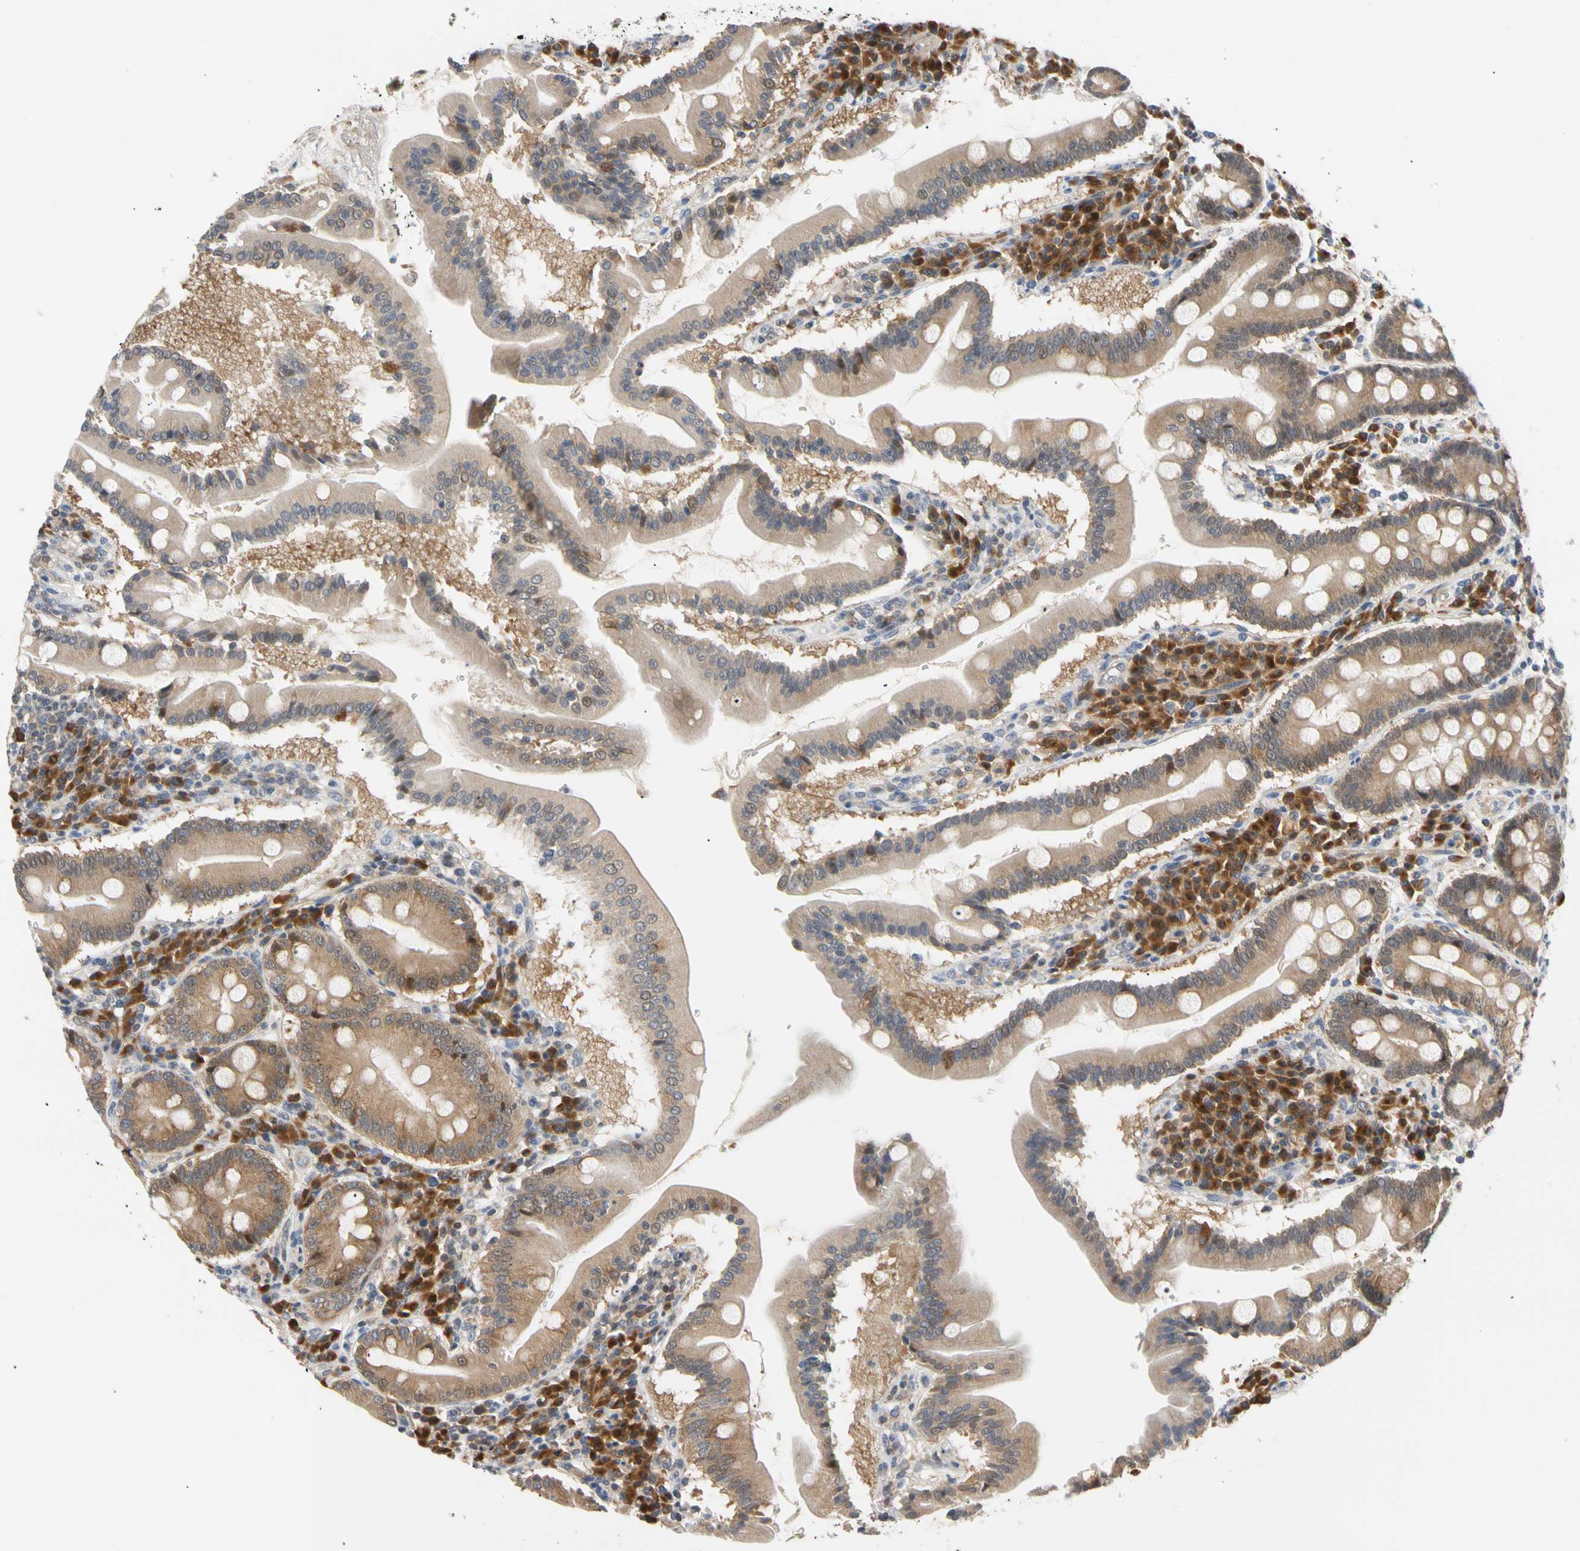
{"staining": {"intensity": "weak", "quantity": ">75%", "location": "cytoplasmic/membranous"}, "tissue": "duodenum", "cell_type": "Glandular cells", "image_type": "normal", "snomed": [{"axis": "morphology", "description": "Normal tissue, NOS"}, {"axis": "topography", "description": "Duodenum"}], "caption": "Immunohistochemical staining of benign duodenum shows weak cytoplasmic/membranous protein expression in about >75% of glandular cells. The protein is stained brown, and the nuclei are stained in blue (DAB (3,3'-diaminobenzidine) IHC with brightfield microscopy, high magnification).", "gene": "SEC23B", "patient": {"sex": "male", "age": 50}}